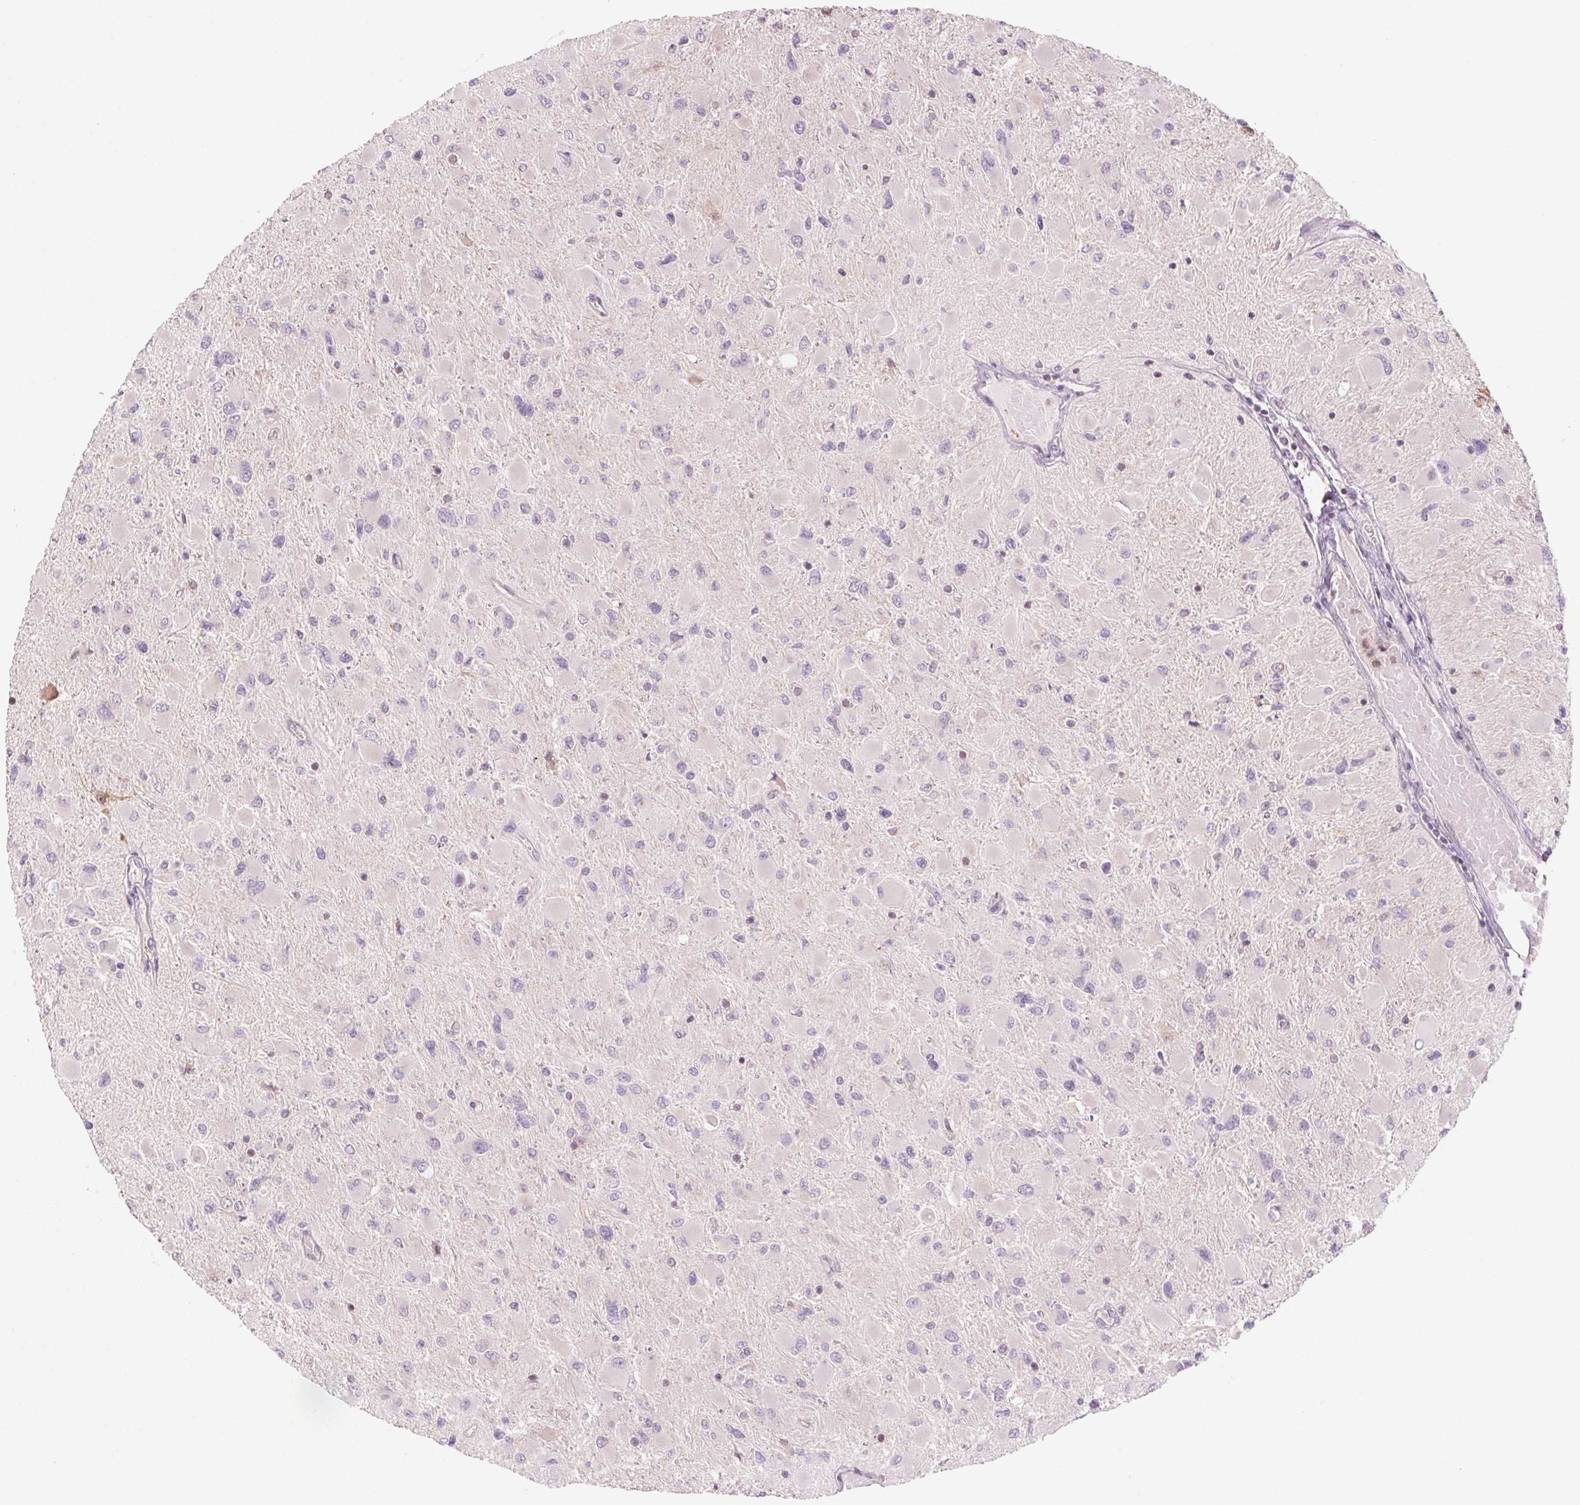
{"staining": {"intensity": "negative", "quantity": "none", "location": "none"}, "tissue": "glioma", "cell_type": "Tumor cells", "image_type": "cancer", "snomed": [{"axis": "morphology", "description": "Glioma, malignant, High grade"}, {"axis": "topography", "description": "Cerebral cortex"}], "caption": "This is an IHC micrograph of high-grade glioma (malignant). There is no staining in tumor cells.", "gene": "HHLA2", "patient": {"sex": "female", "age": 36}}